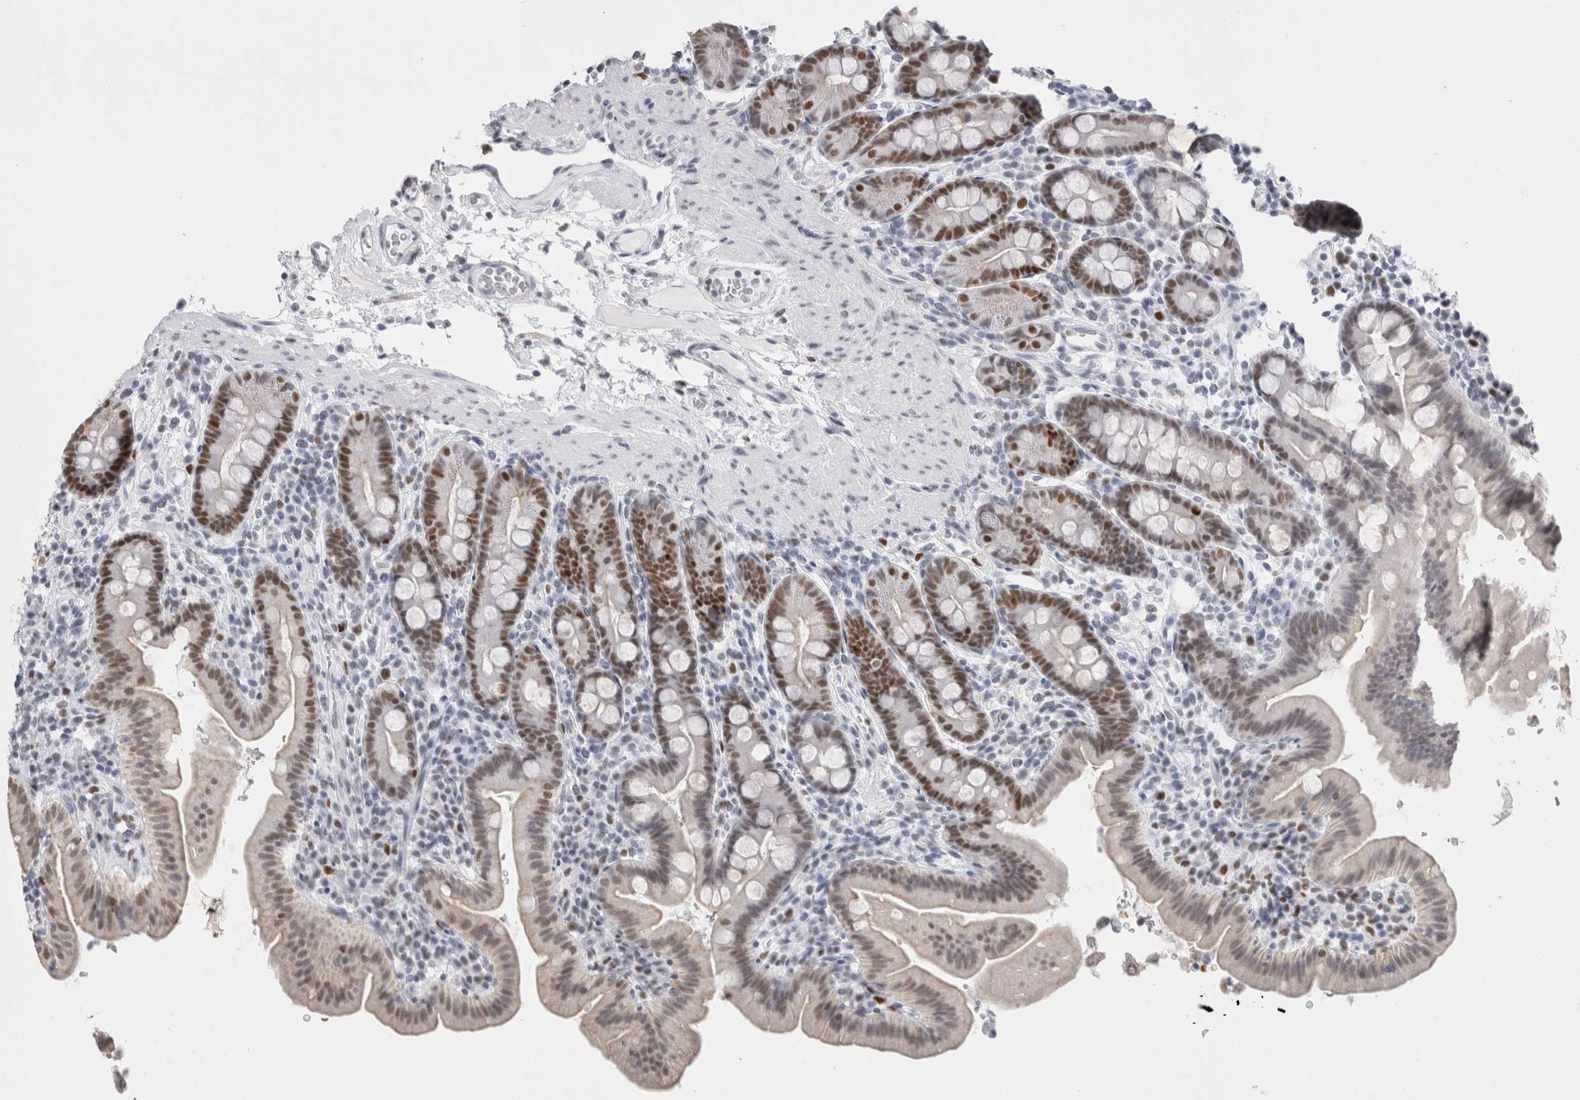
{"staining": {"intensity": "moderate", "quantity": "25%-75%", "location": "nuclear"}, "tissue": "duodenum", "cell_type": "Glandular cells", "image_type": "normal", "snomed": [{"axis": "morphology", "description": "Normal tissue, NOS"}, {"axis": "morphology", "description": "Adenocarcinoma, NOS"}, {"axis": "topography", "description": "Pancreas"}, {"axis": "topography", "description": "Duodenum"}], "caption": "Duodenum stained for a protein (brown) reveals moderate nuclear positive expression in approximately 25%-75% of glandular cells.", "gene": "SMARCC1", "patient": {"sex": "male", "age": 50}}